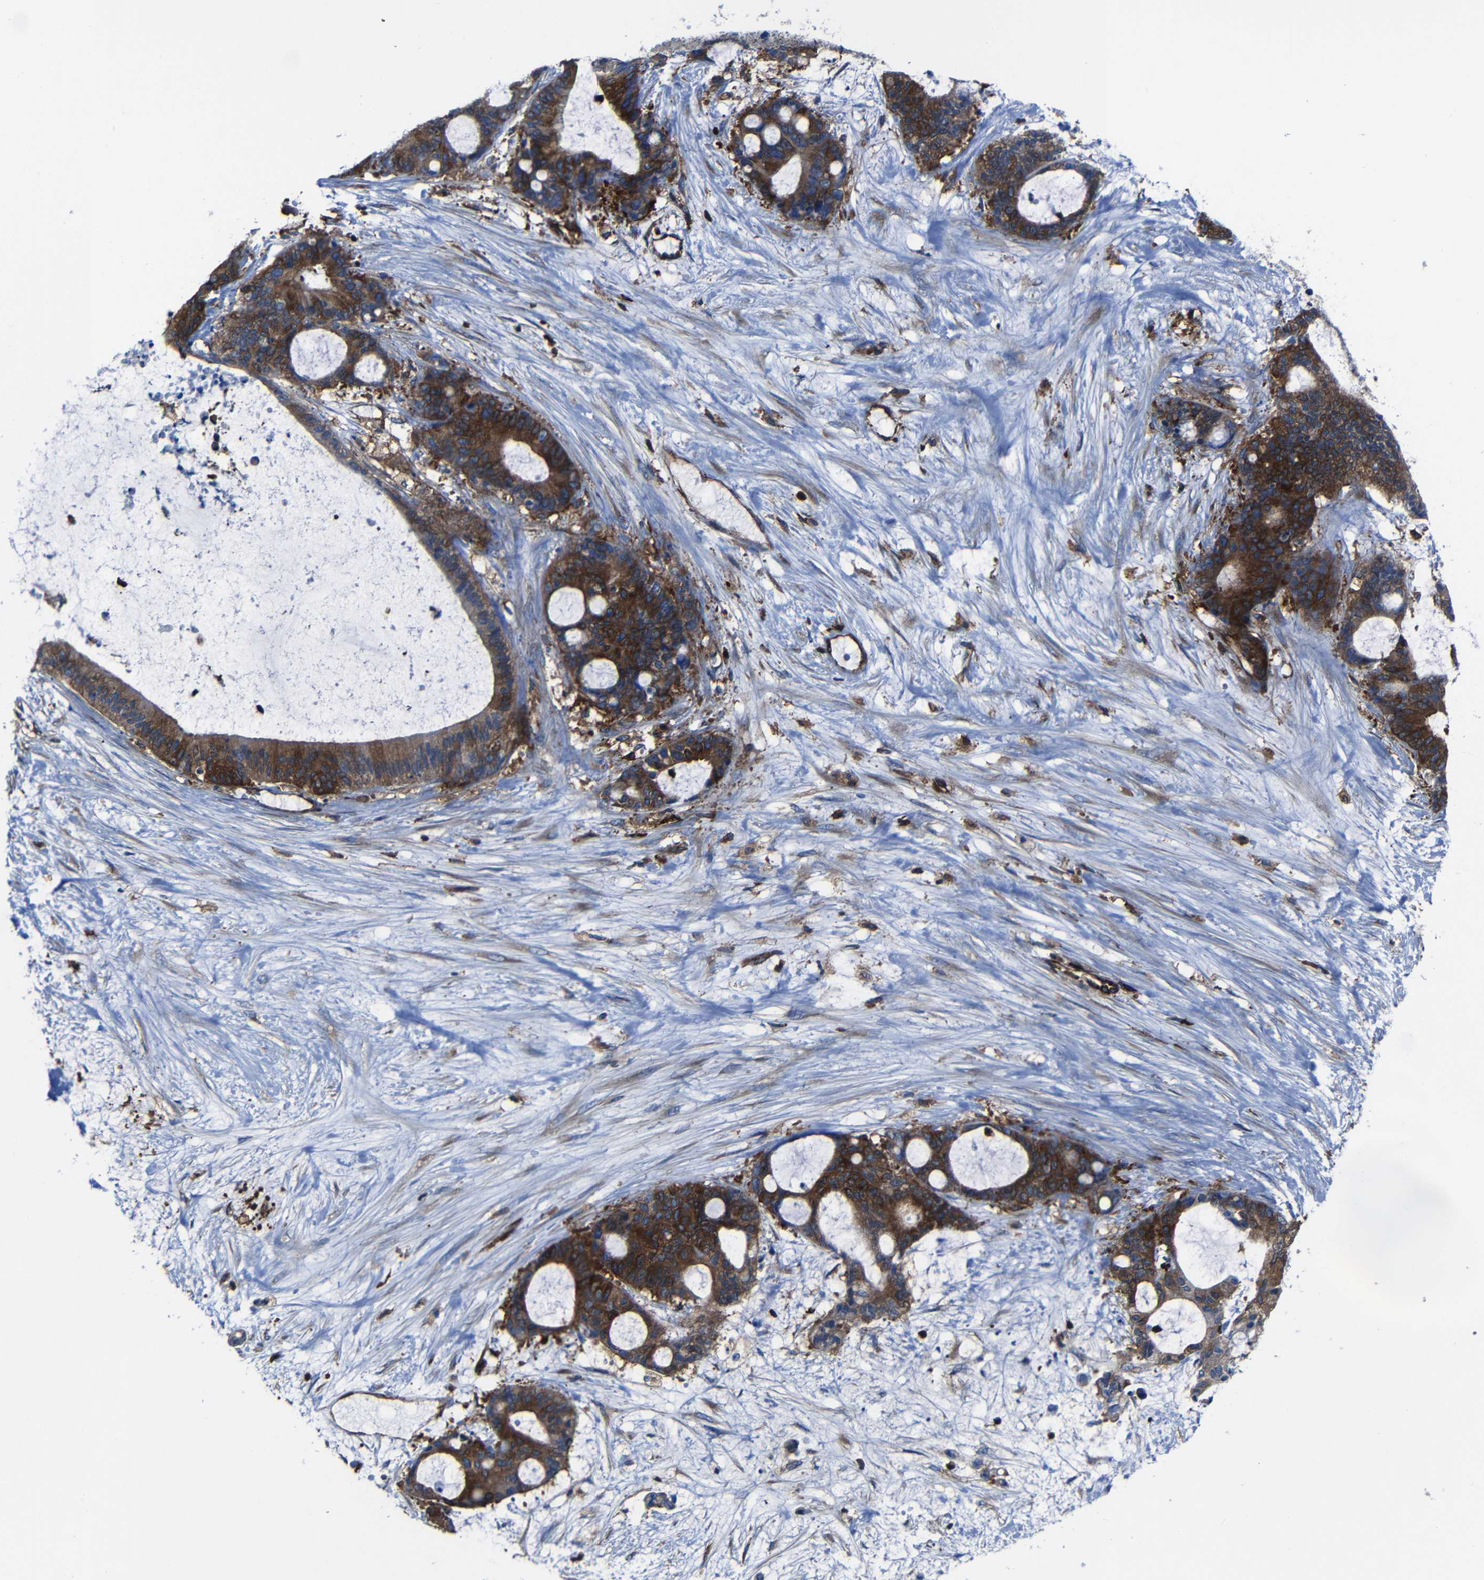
{"staining": {"intensity": "strong", "quantity": ">75%", "location": "cytoplasmic/membranous"}, "tissue": "liver cancer", "cell_type": "Tumor cells", "image_type": "cancer", "snomed": [{"axis": "morphology", "description": "Cholangiocarcinoma"}, {"axis": "topography", "description": "Liver"}], "caption": "Strong cytoplasmic/membranous protein staining is identified in about >75% of tumor cells in liver cholangiocarcinoma.", "gene": "ARHGEF1", "patient": {"sex": "female", "age": 73}}